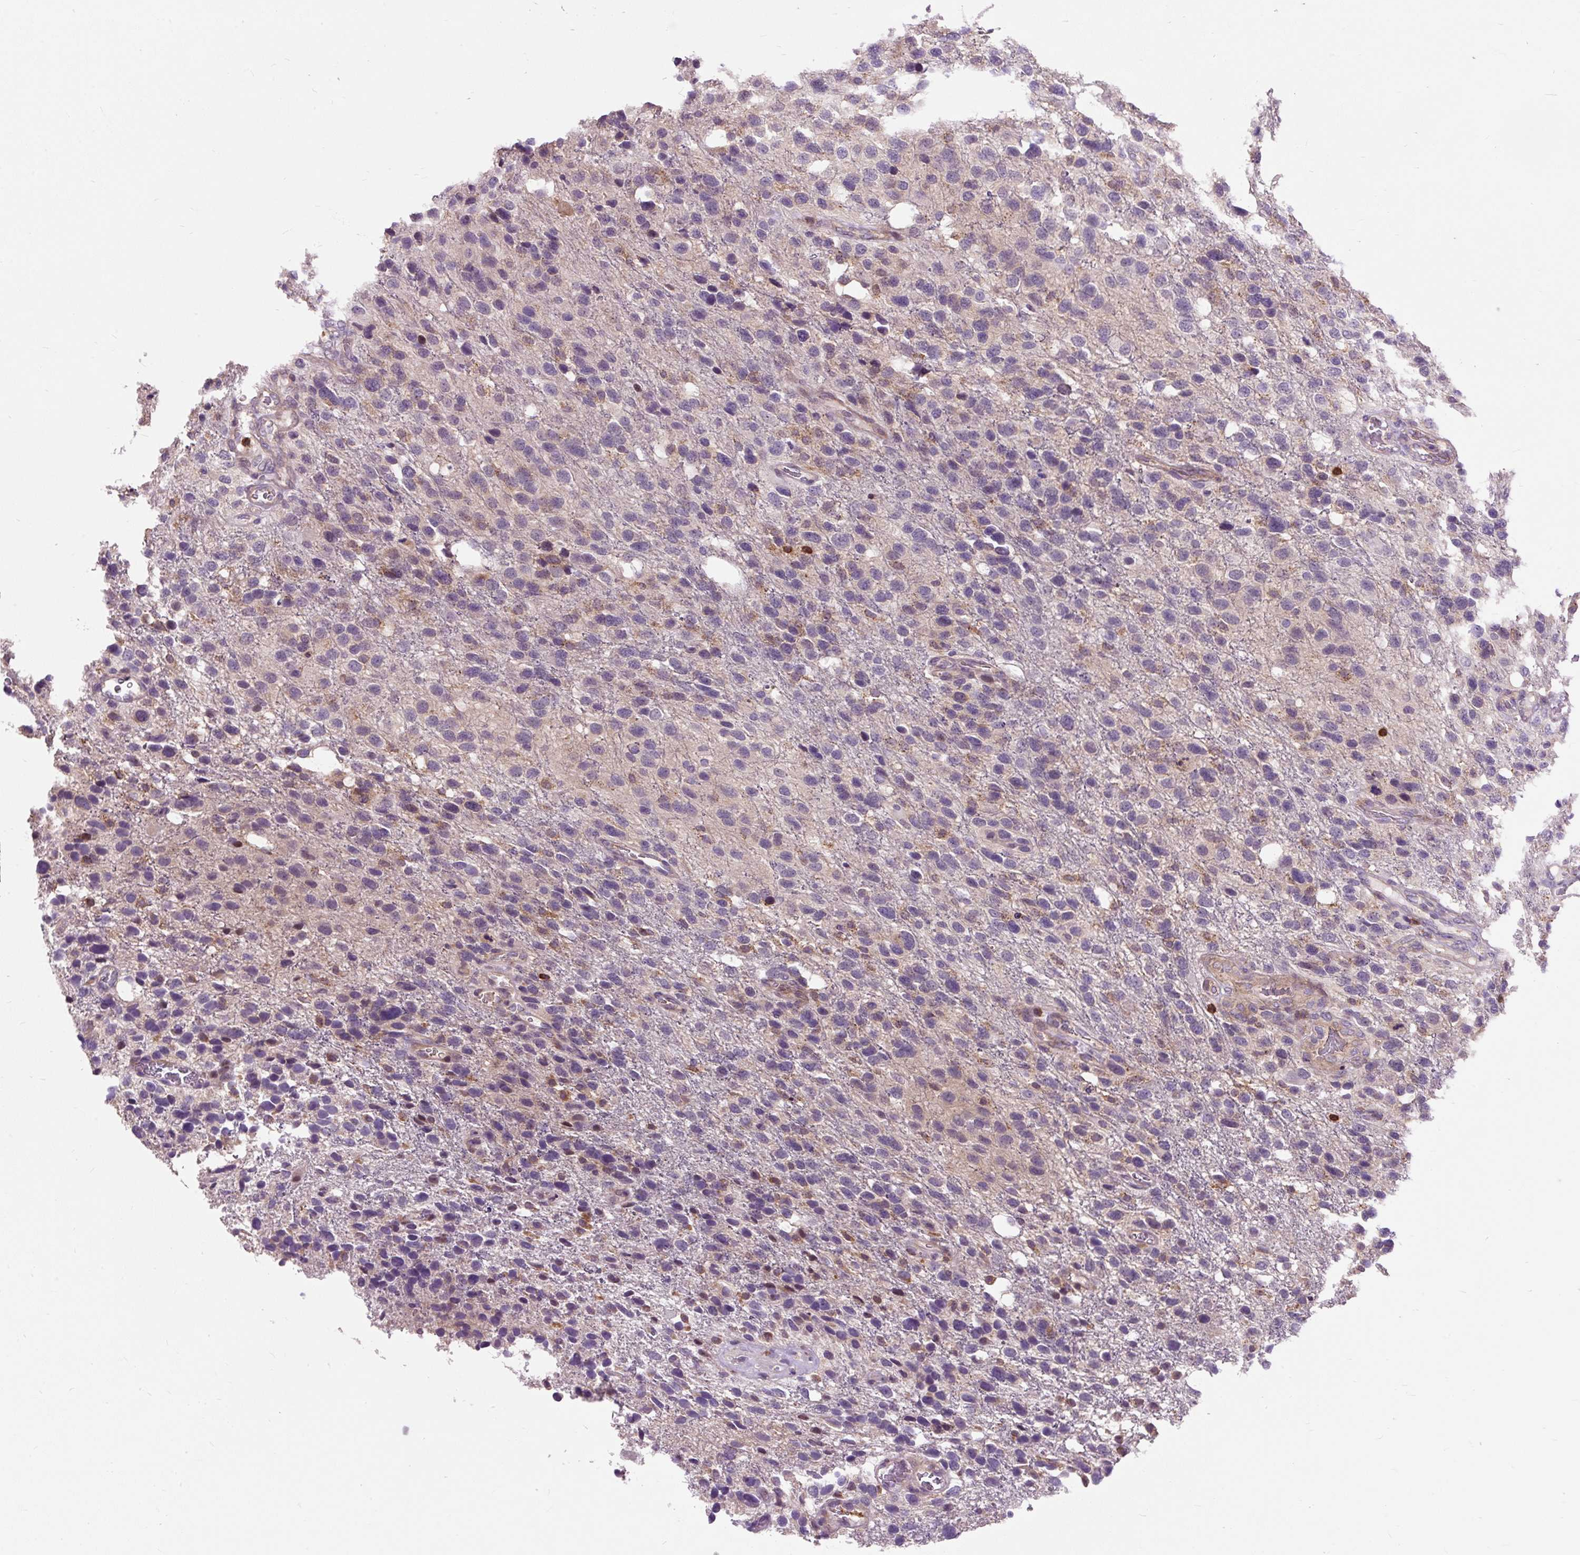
{"staining": {"intensity": "negative", "quantity": "none", "location": "none"}, "tissue": "glioma", "cell_type": "Tumor cells", "image_type": "cancer", "snomed": [{"axis": "morphology", "description": "Glioma, malignant, High grade"}, {"axis": "topography", "description": "Brain"}], "caption": "Human high-grade glioma (malignant) stained for a protein using immunohistochemistry (IHC) displays no staining in tumor cells.", "gene": "CISD3", "patient": {"sex": "female", "age": 58}}